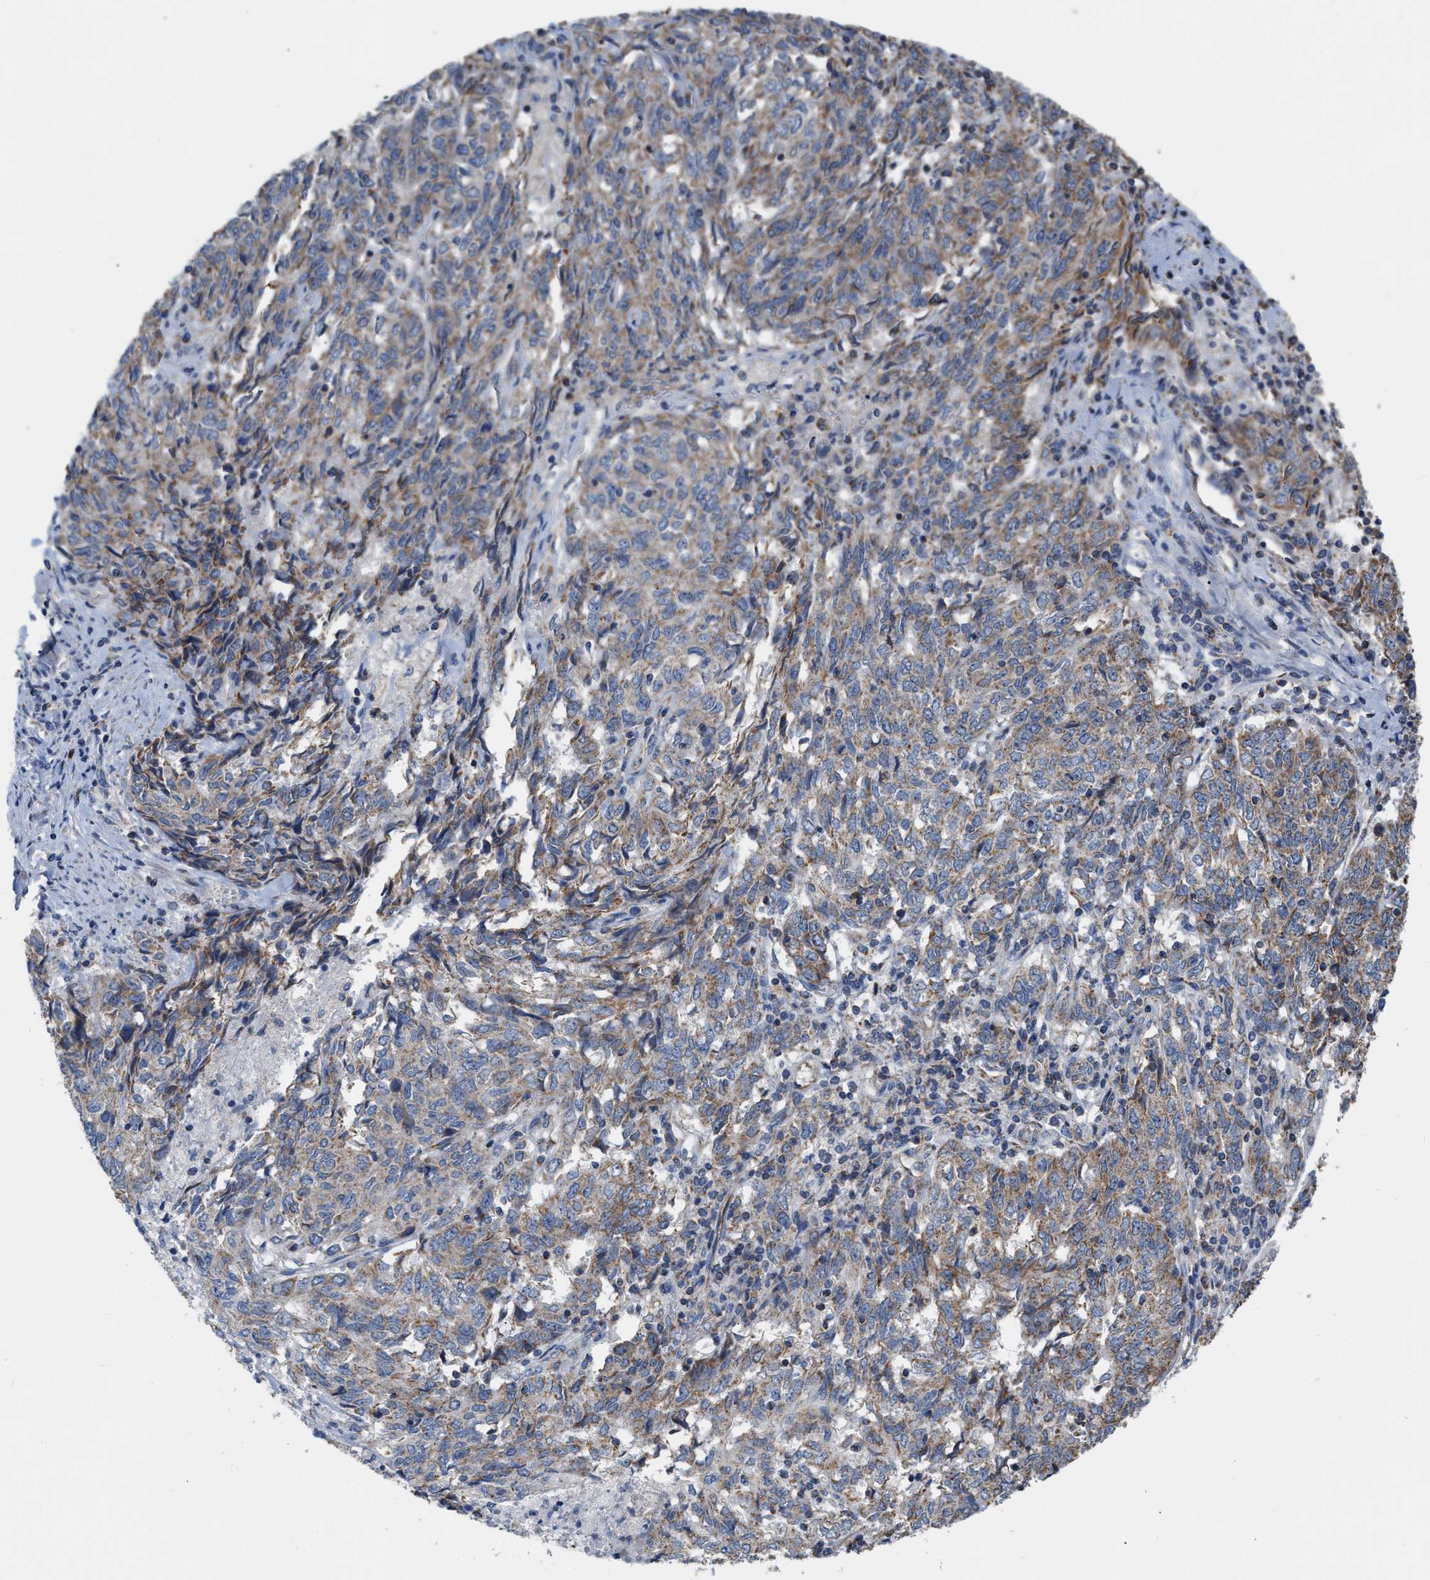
{"staining": {"intensity": "weak", "quantity": ">75%", "location": "cytoplasmic/membranous"}, "tissue": "endometrial cancer", "cell_type": "Tumor cells", "image_type": "cancer", "snomed": [{"axis": "morphology", "description": "Adenocarcinoma, NOS"}, {"axis": "topography", "description": "Endometrium"}], "caption": "An immunohistochemistry (IHC) histopathology image of neoplastic tissue is shown. Protein staining in brown shows weak cytoplasmic/membranous positivity in adenocarcinoma (endometrial) within tumor cells. The protein of interest is stained brown, and the nuclei are stained in blue (DAB (3,3'-diaminobenzidine) IHC with brightfield microscopy, high magnification).", "gene": "DDX56", "patient": {"sex": "female", "age": 80}}